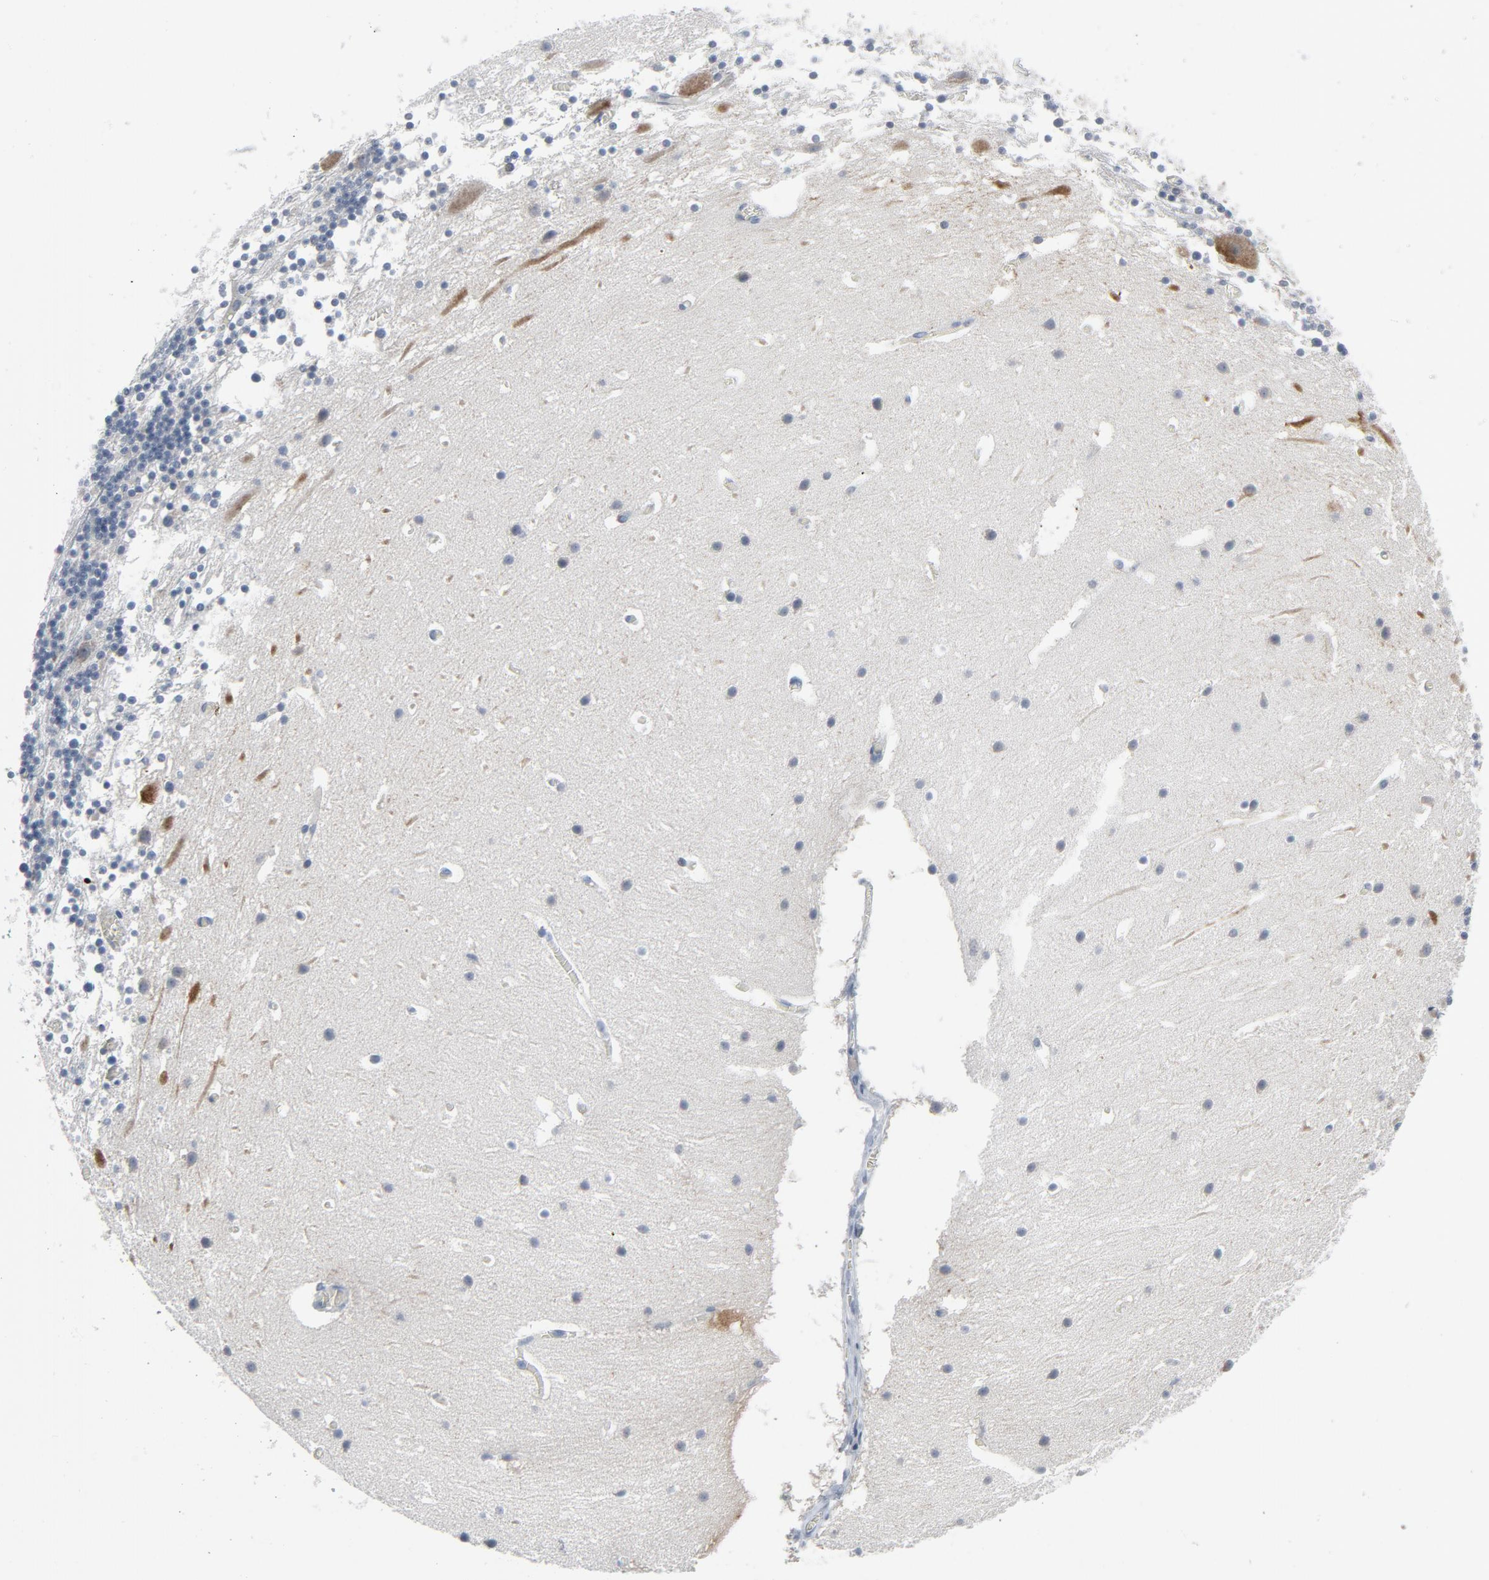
{"staining": {"intensity": "negative", "quantity": "none", "location": "none"}, "tissue": "cerebellum", "cell_type": "Cells in granular layer", "image_type": "normal", "snomed": [{"axis": "morphology", "description": "Normal tissue, NOS"}, {"axis": "topography", "description": "Cerebellum"}], "caption": "This is an immunohistochemistry image of benign cerebellum. There is no staining in cells in granular layer.", "gene": "GPX2", "patient": {"sex": "male", "age": 45}}